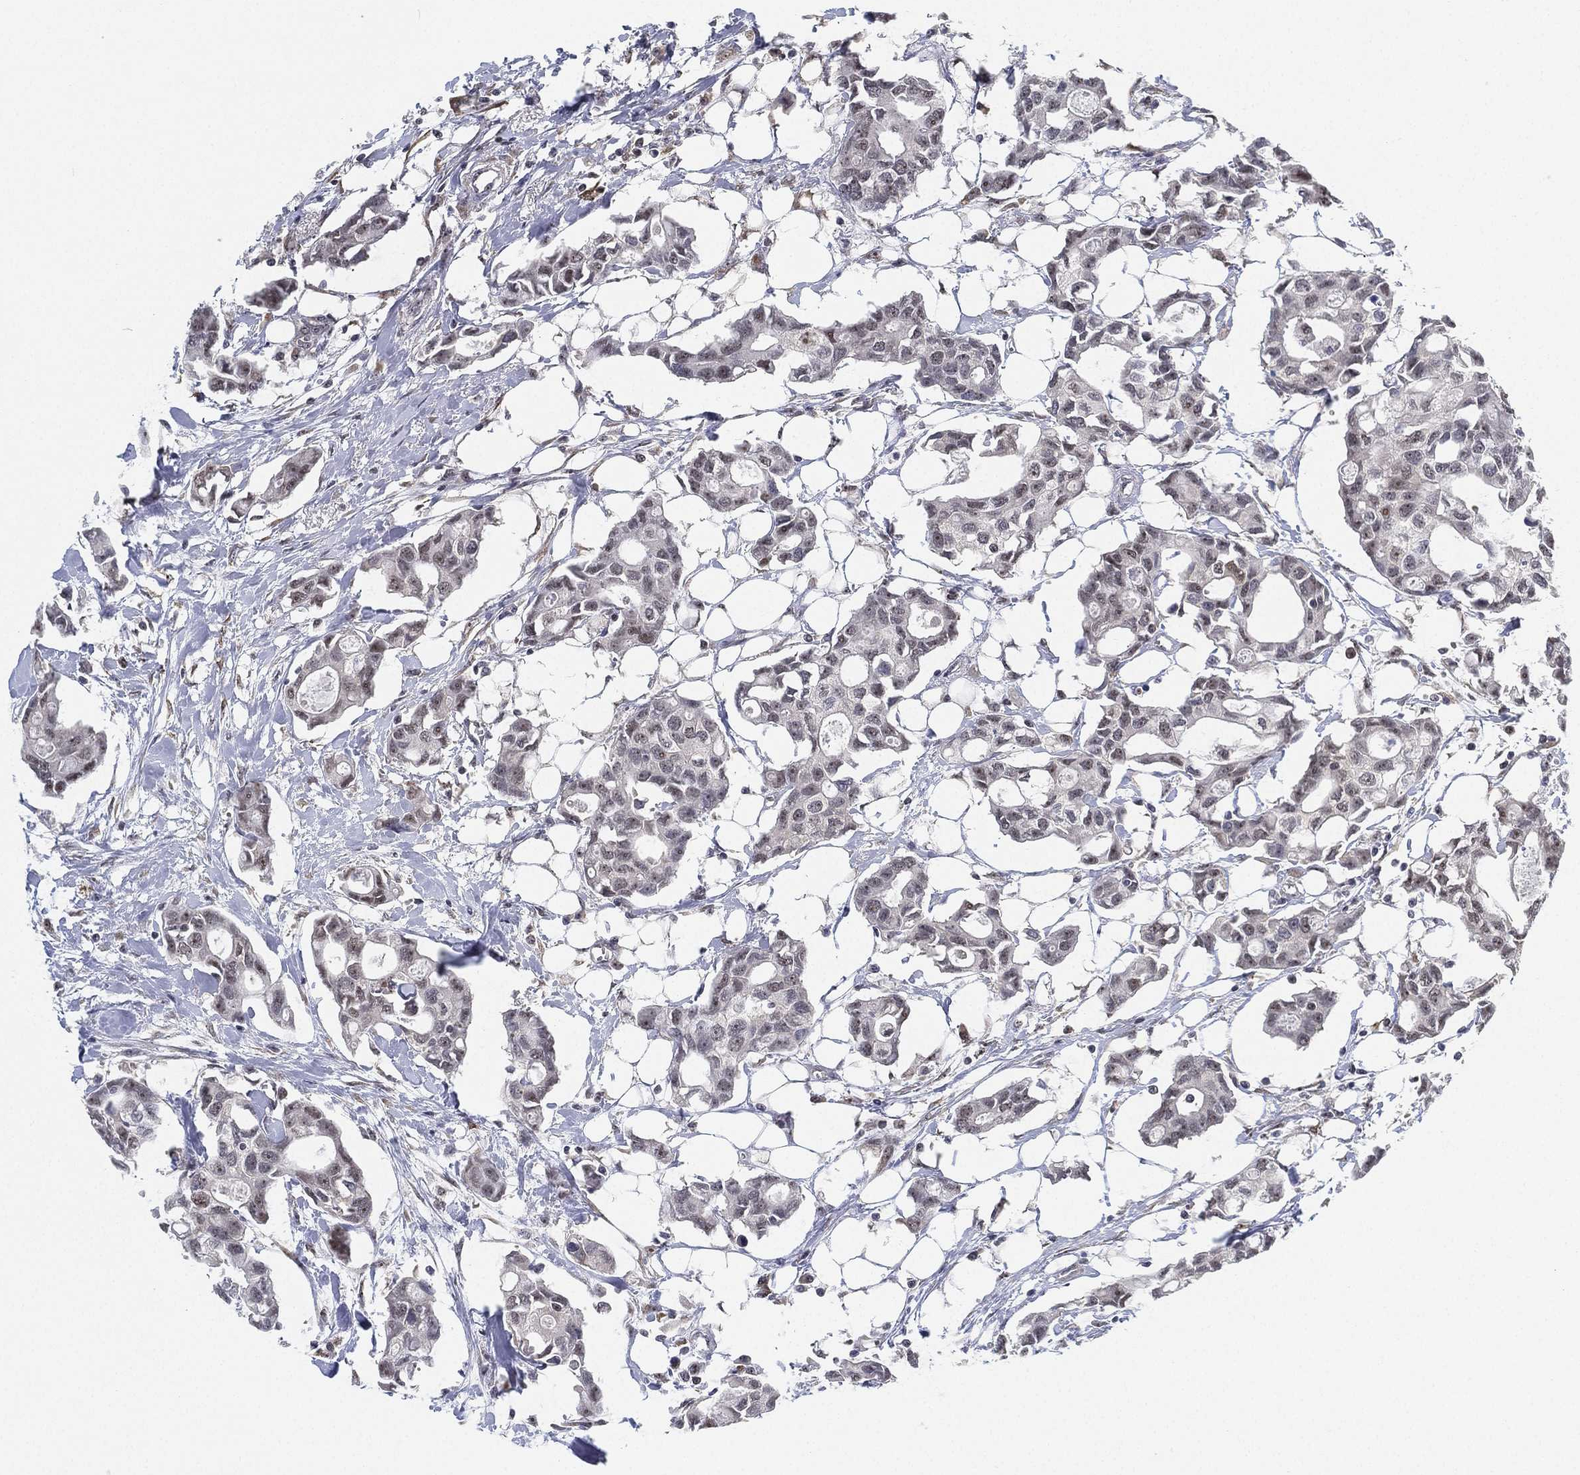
{"staining": {"intensity": "negative", "quantity": "none", "location": "none"}, "tissue": "breast cancer", "cell_type": "Tumor cells", "image_type": "cancer", "snomed": [{"axis": "morphology", "description": "Duct carcinoma"}, {"axis": "topography", "description": "Breast"}], "caption": "The image displays no staining of tumor cells in breast cancer. (DAB (3,3'-diaminobenzidine) IHC, high magnification).", "gene": "PPP1R16B", "patient": {"sex": "female", "age": 83}}